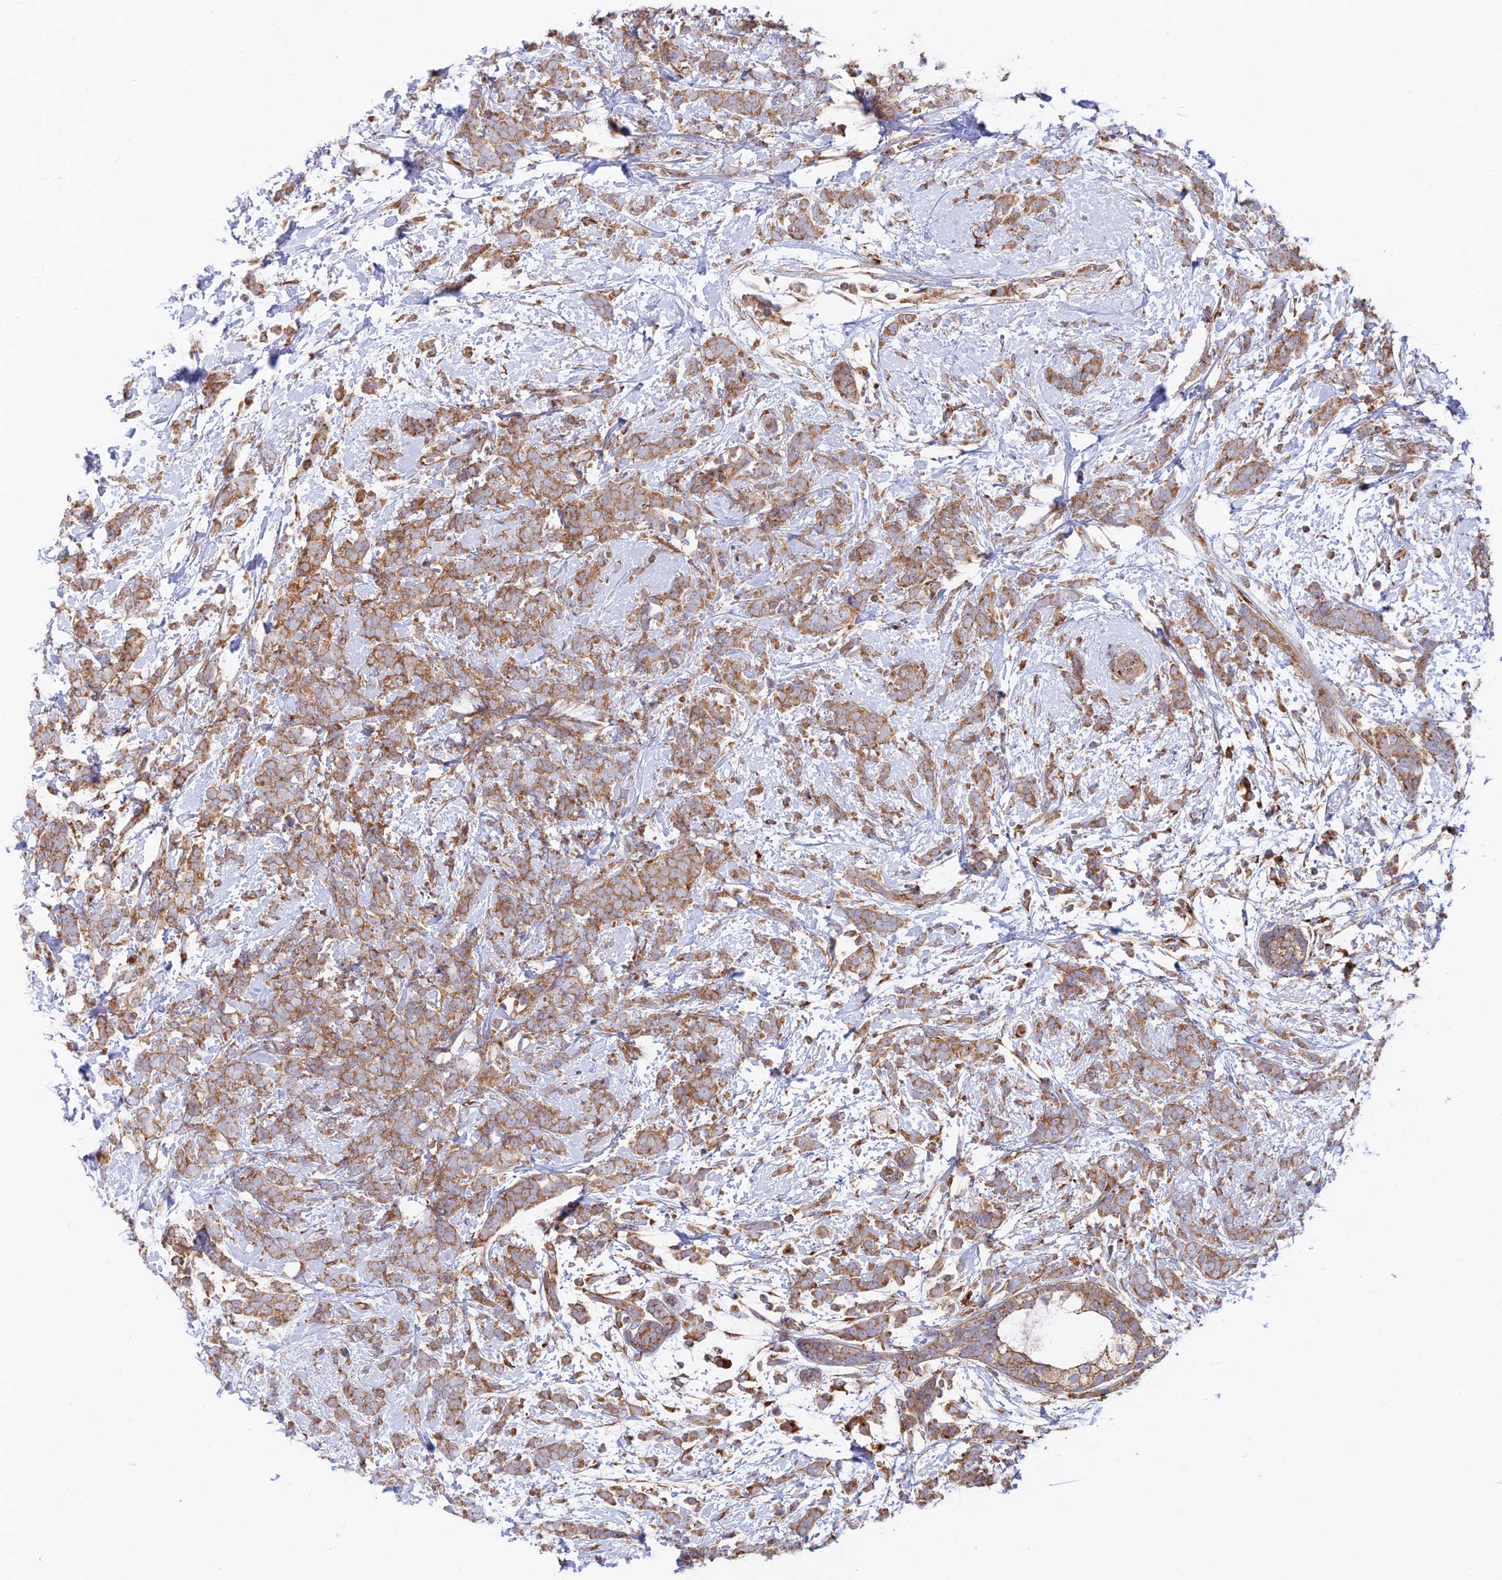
{"staining": {"intensity": "moderate", "quantity": ">75%", "location": "cytoplasmic/membranous"}, "tissue": "breast cancer", "cell_type": "Tumor cells", "image_type": "cancer", "snomed": [{"axis": "morphology", "description": "Lobular carcinoma"}, {"axis": "topography", "description": "Breast"}], "caption": "Protein expression analysis of breast cancer (lobular carcinoma) shows moderate cytoplasmic/membranous expression in about >75% of tumor cells.", "gene": "GOLGA3", "patient": {"sex": "female", "age": 58}}